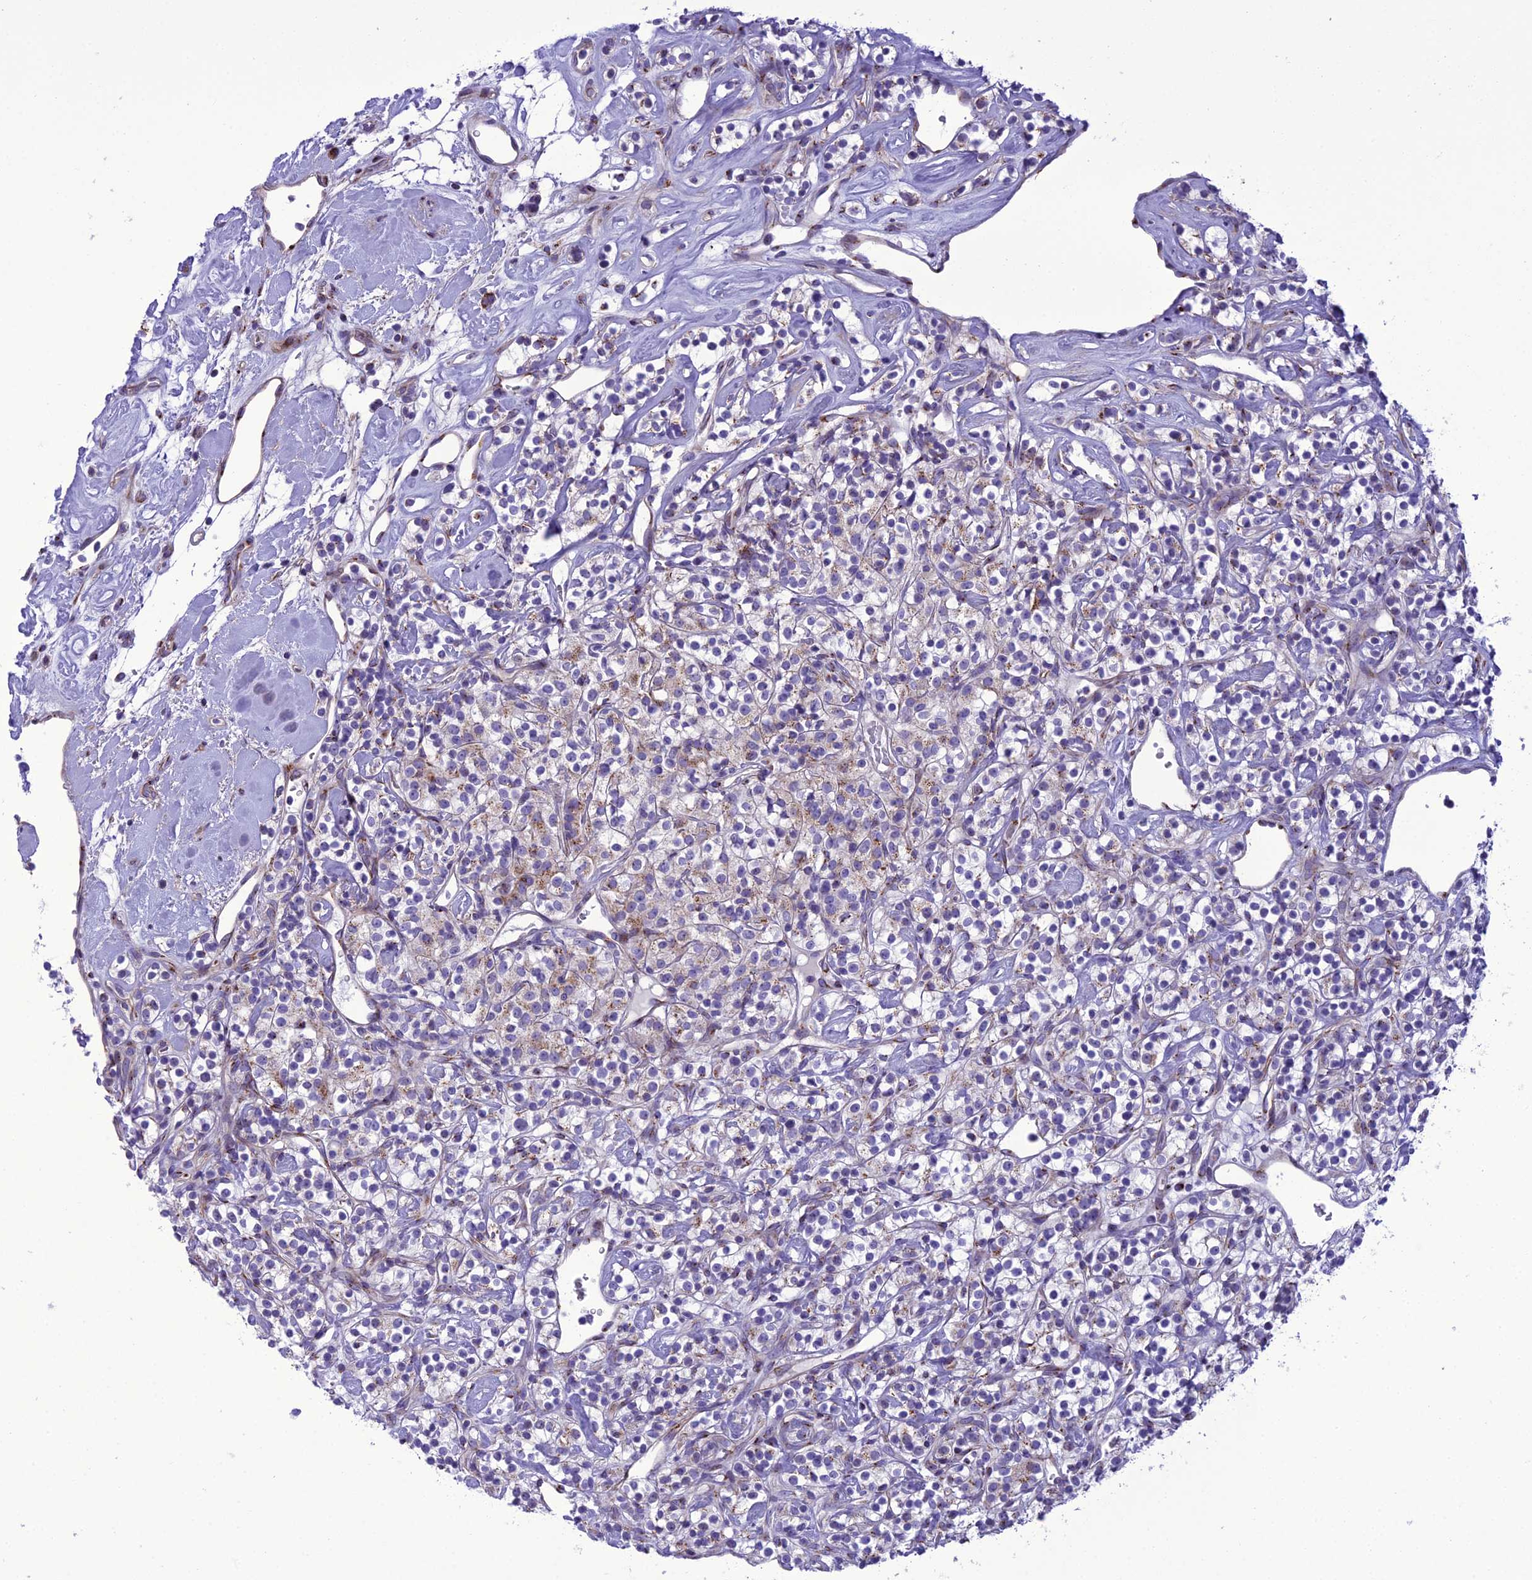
{"staining": {"intensity": "moderate", "quantity": "<25%", "location": "cytoplasmic/membranous"}, "tissue": "renal cancer", "cell_type": "Tumor cells", "image_type": "cancer", "snomed": [{"axis": "morphology", "description": "Adenocarcinoma, NOS"}, {"axis": "topography", "description": "Kidney"}], "caption": "High-magnification brightfield microscopy of renal cancer stained with DAB (3,3'-diaminobenzidine) (brown) and counterstained with hematoxylin (blue). tumor cells exhibit moderate cytoplasmic/membranous expression is appreciated in about<25% of cells.", "gene": "GOLM2", "patient": {"sex": "male", "age": 77}}